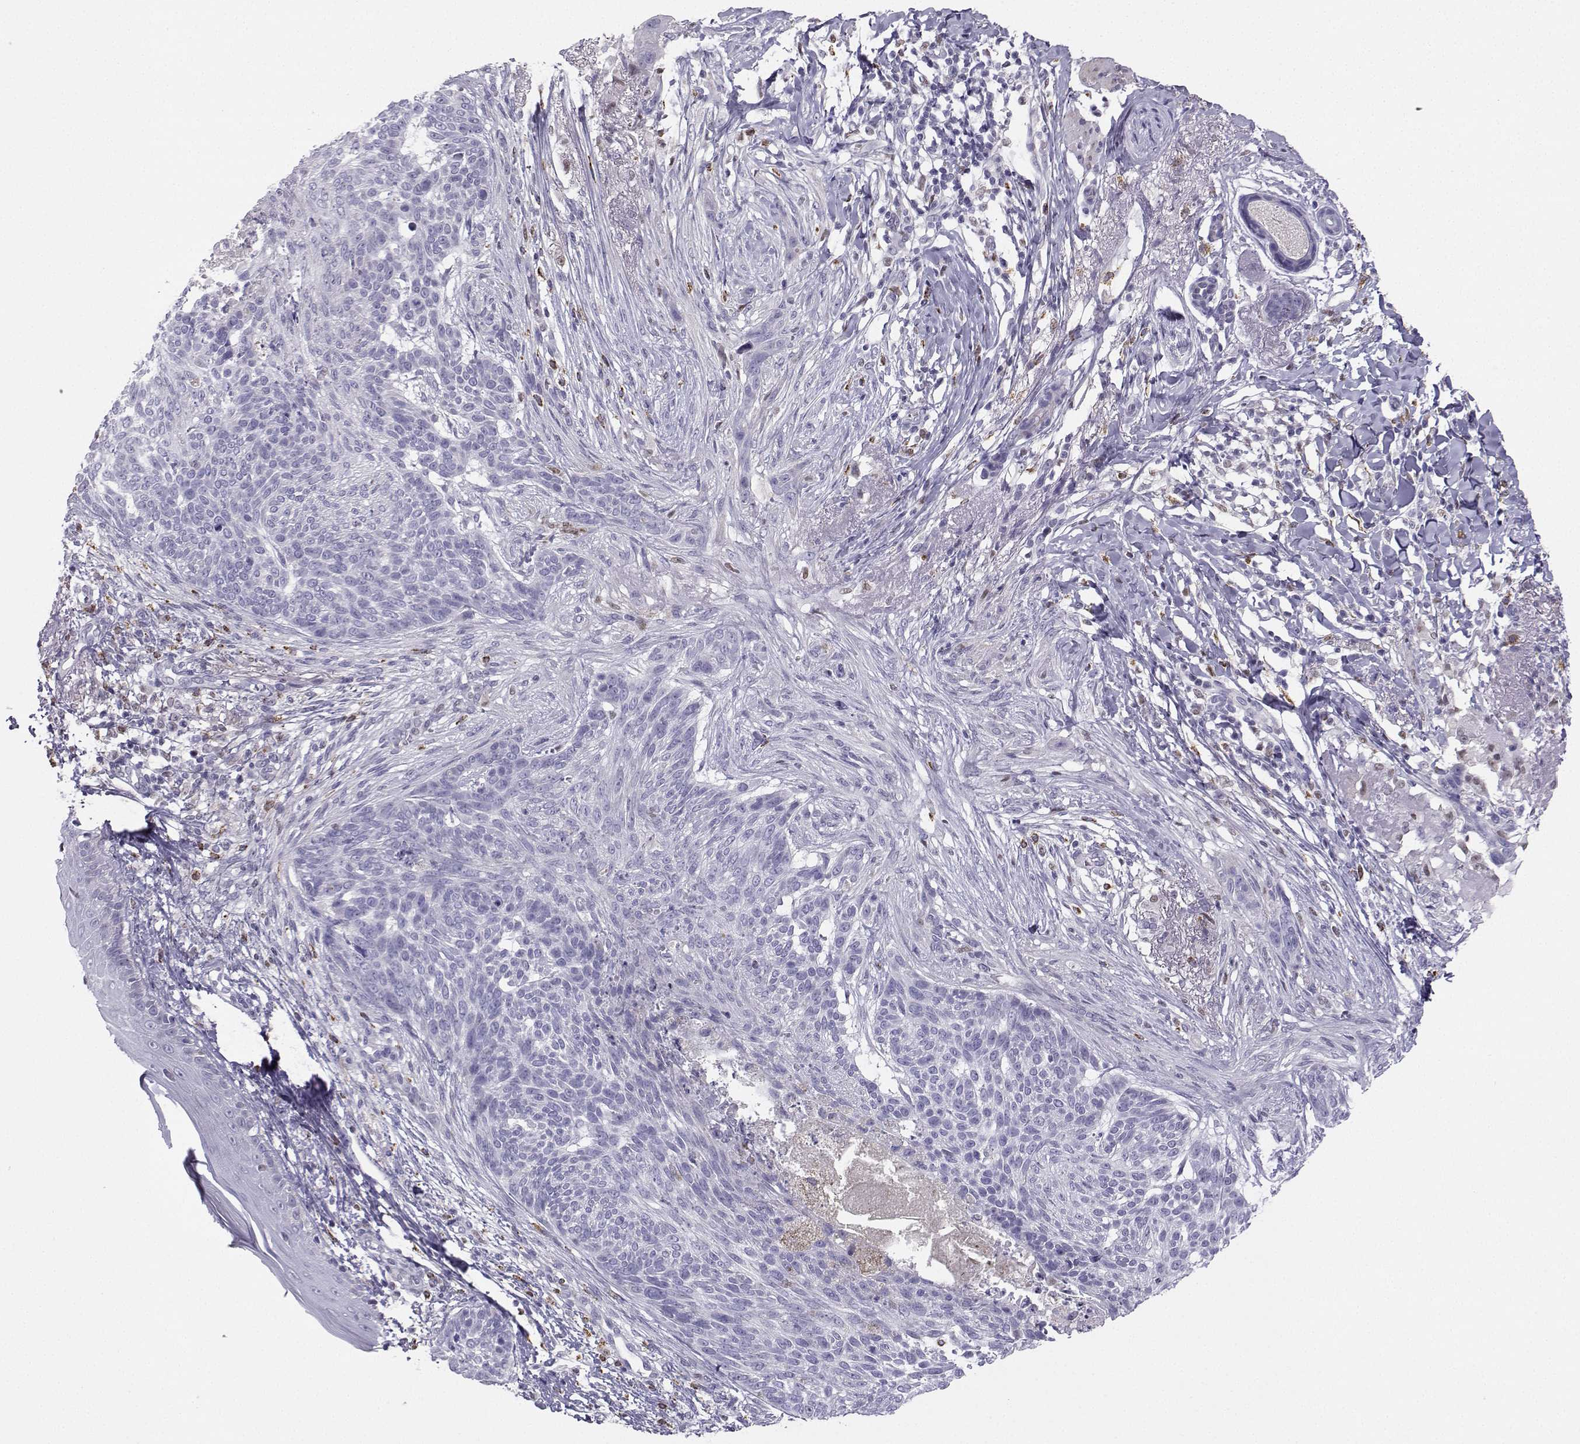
{"staining": {"intensity": "negative", "quantity": "none", "location": "none"}, "tissue": "skin cancer", "cell_type": "Tumor cells", "image_type": "cancer", "snomed": [{"axis": "morphology", "description": "Normal tissue, NOS"}, {"axis": "morphology", "description": "Basal cell carcinoma"}, {"axis": "topography", "description": "Skin"}], "caption": "Histopathology image shows no significant protein staining in tumor cells of basal cell carcinoma (skin). The staining is performed using DAB (3,3'-diaminobenzidine) brown chromogen with nuclei counter-stained in using hematoxylin.", "gene": "DCLK3", "patient": {"sex": "male", "age": 84}}